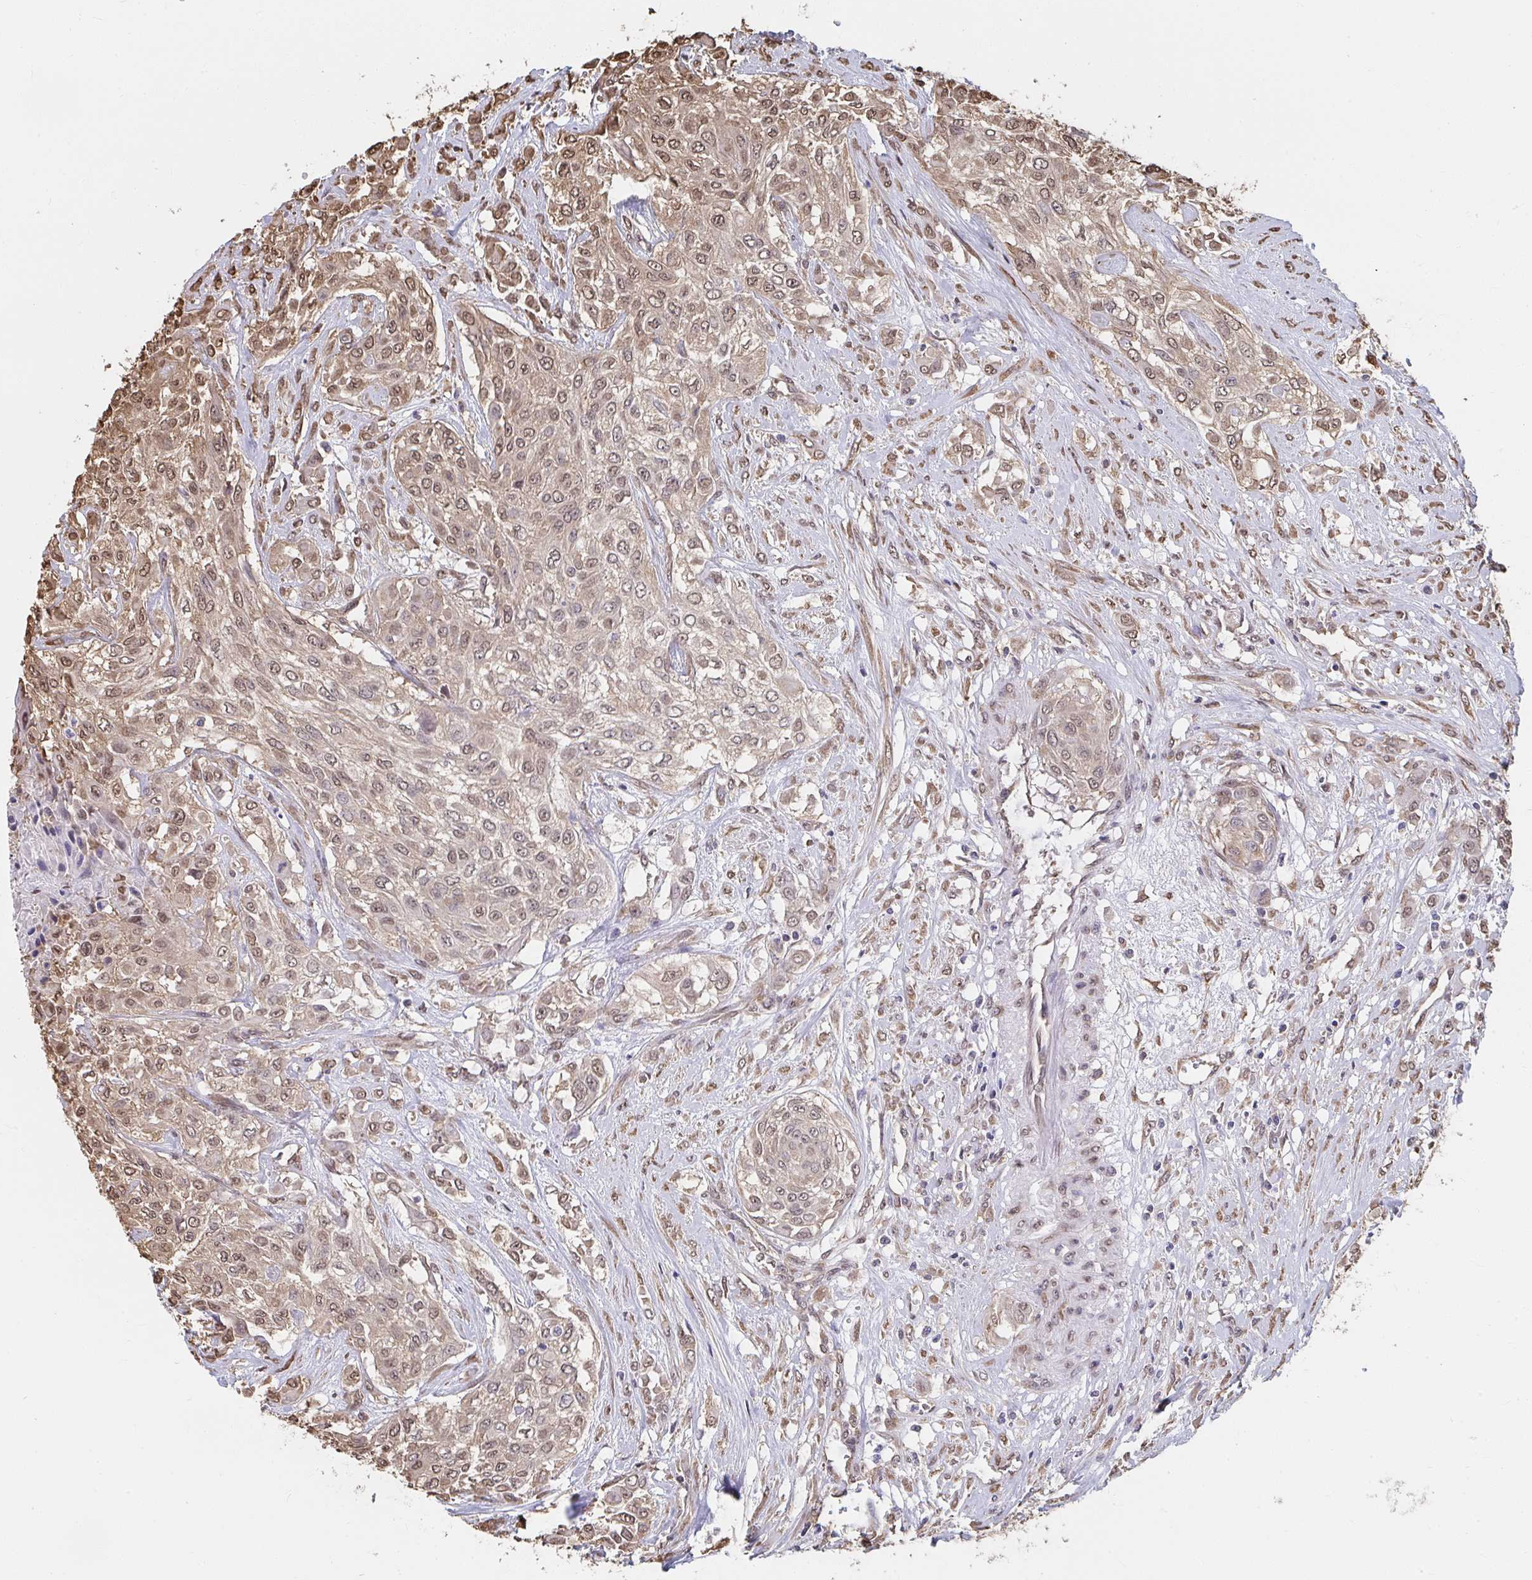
{"staining": {"intensity": "weak", "quantity": ">75%", "location": "cytoplasmic/membranous,nuclear"}, "tissue": "urothelial cancer", "cell_type": "Tumor cells", "image_type": "cancer", "snomed": [{"axis": "morphology", "description": "Urothelial carcinoma, High grade"}, {"axis": "topography", "description": "Urinary bladder"}], "caption": "IHC of human high-grade urothelial carcinoma shows low levels of weak cytoplasmic/membranous and nuclear positivity in approximately >75% of tumor cells.", "gene": "SYNCRIP", "patient": {"sex": "male", "age": 57}}